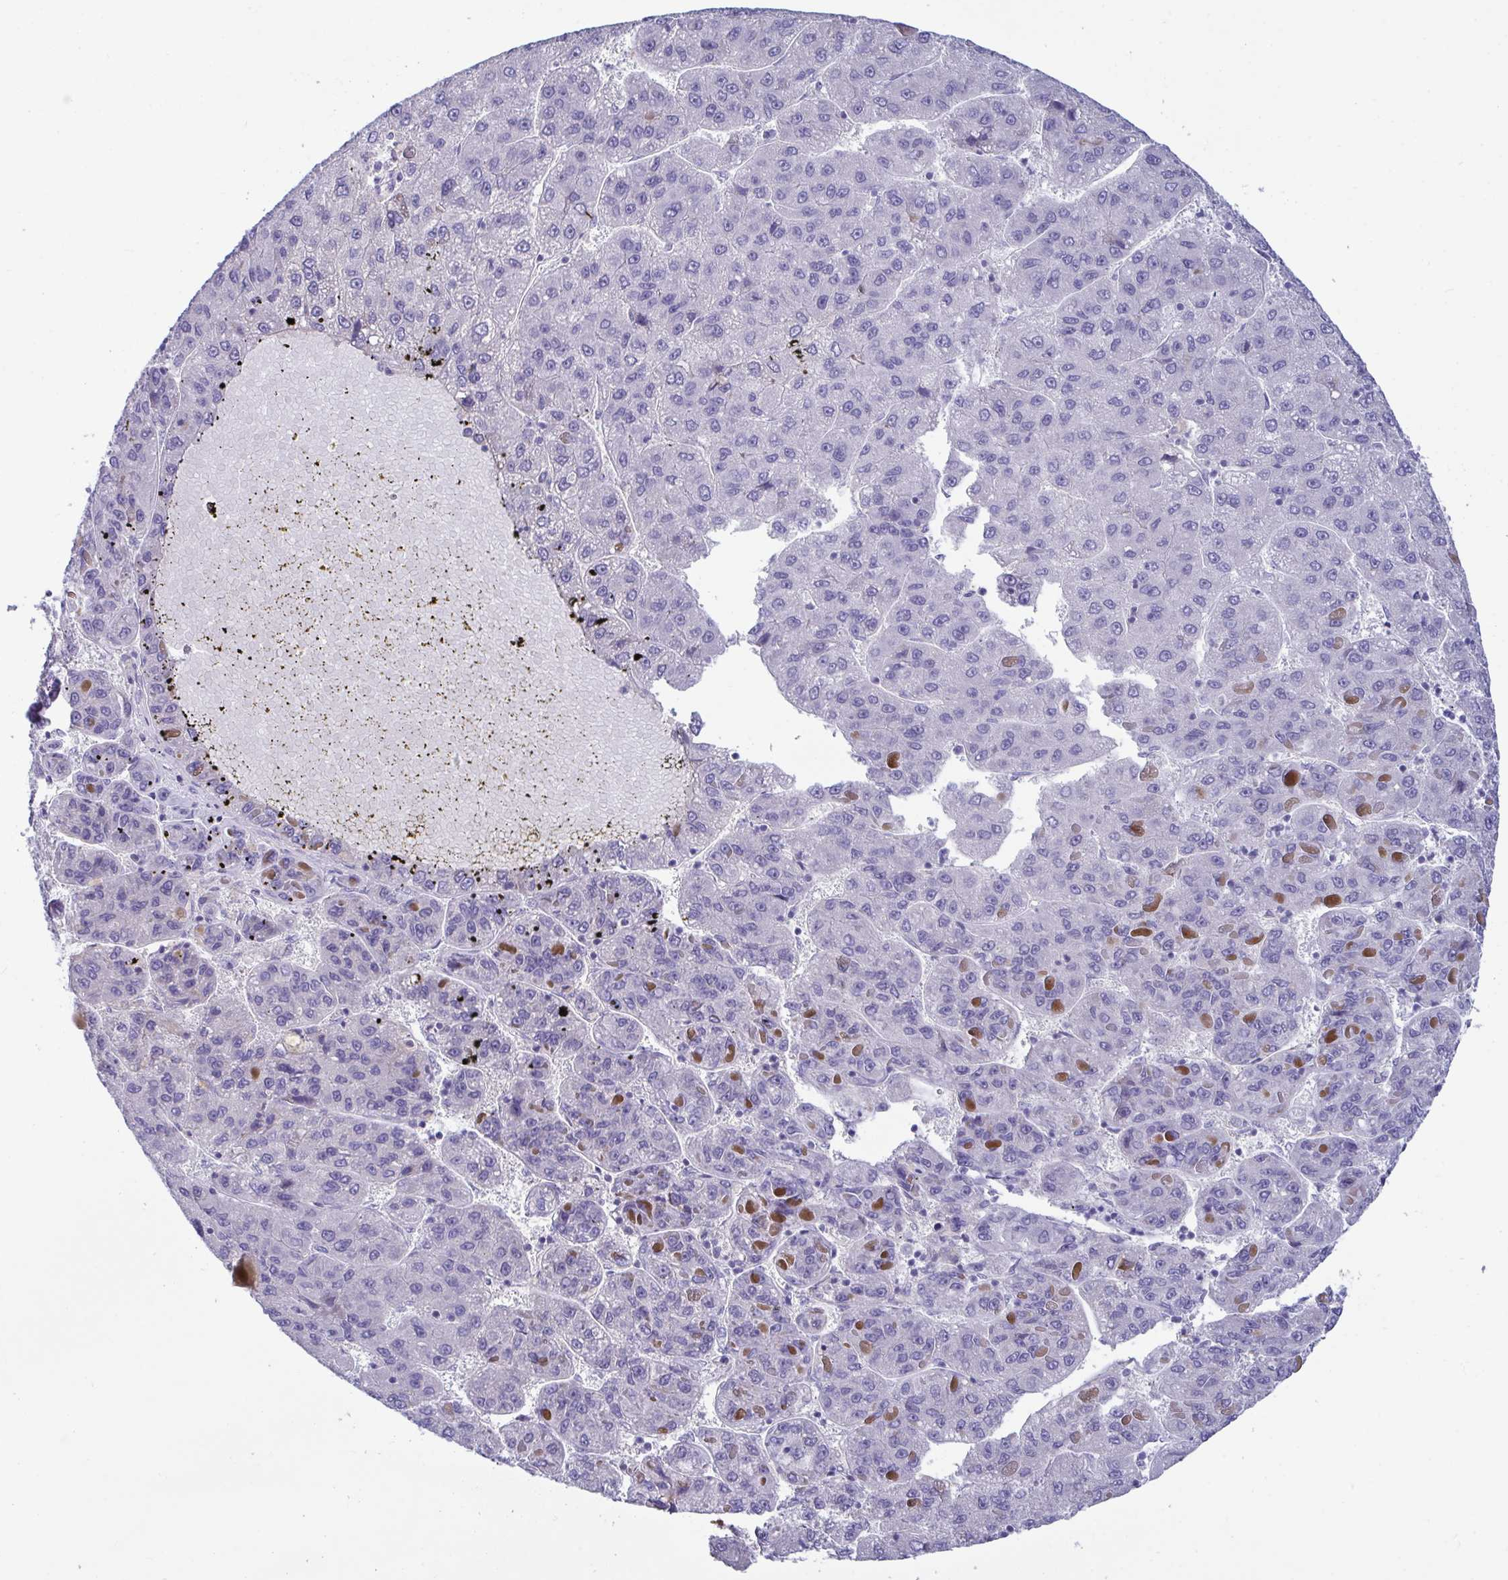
{"staining": {"intensity": "negative", "quantity": "none", "location": "none"}, "tissue": "liver cancer", "cell_type": "Tumor cells", "image_type": "cancer", "snomed": [{"axis": "morphology", "description": "Carcinoma, Hepatocellular, NOS"}, {"axis": "topography", "description": "Liver"}], "caption": "This is an IHC histopathology image of human liver hepatocellular carcinoma. There is no staining in tumor cells.", "gene": "MS4A14", "patient": {"sex": "female", "age": 82}}